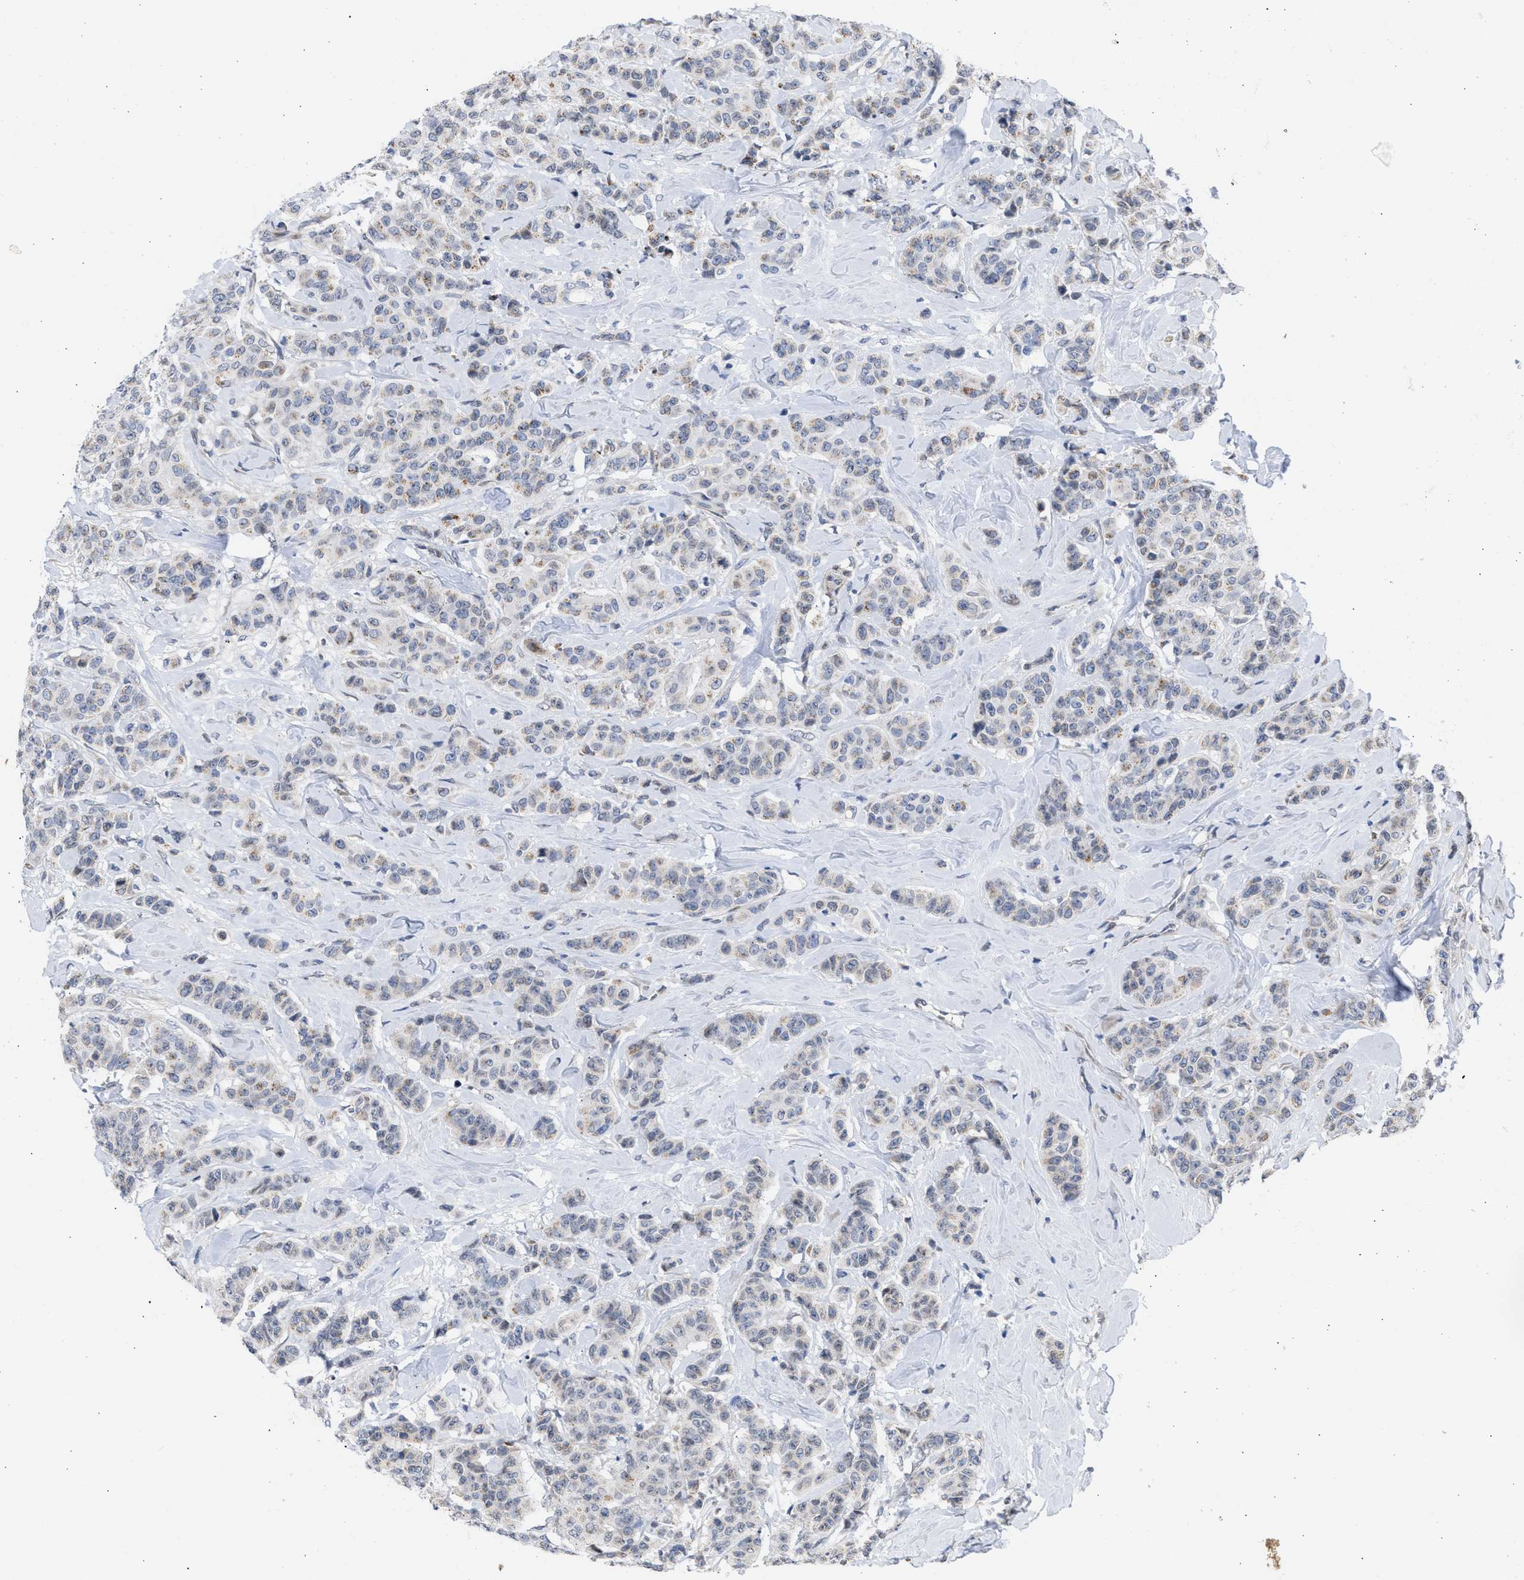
{"staining": {"intensity": "weak", "quantity": "<25%", "location": "cytoplasmic/membranous"}, "tissue": "breast cancer", "cell_type": "Tumor cells", "image_type": "cancer", "snomed": [{"axis": "morphology", "description": "Normal tissue, NOS"}, {"axis": "morphology", "description": "Duct carcinoma"}, {"axis": "topography", "description": "Breast"}], "caption": "This is a photomicrograph of IHC staining of breast cancer (intraductal carcinoma), which shows no staining in tumor cells. (DAB immunohistochemistry, high magnification).", "gene": "NUP35", "patient": {"sex": "female", "age": 40}}